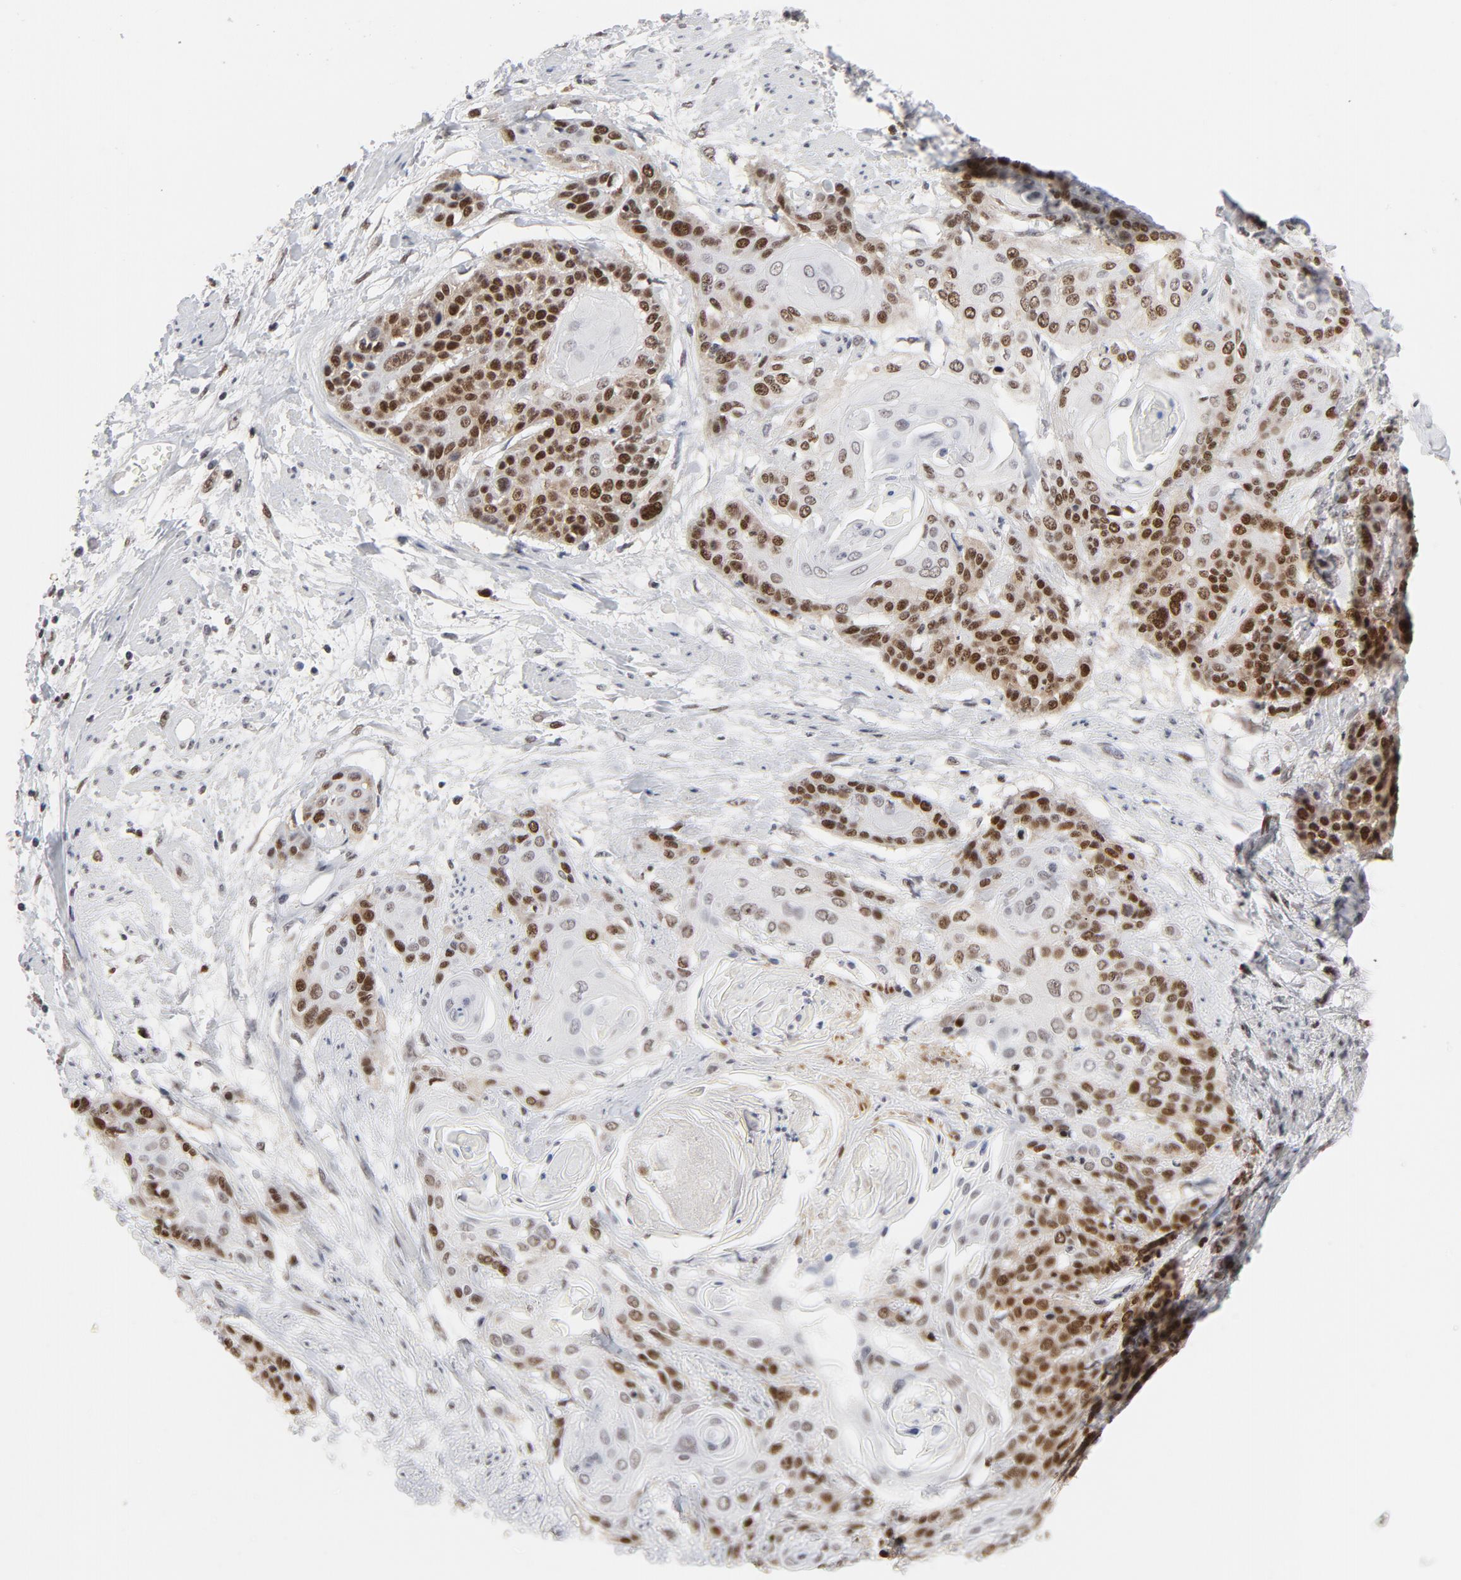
{"staining": {"intensity": "moderate", "quantity": "25%-75%", "location": "nuclear"}, "tissue": "cervical cancer", "cell_type": "Tumor cells", "image_type": "cancer", "snomed": [{"axis": "morphology", "description": "Squamous cell carcinoma, NOS"}, {"axis": "topography", "description": "Cervix"}], "caption": "Immunohistochemical staining of cervical cancer (squamous cell carcinoma) displays moderate nuclear protein positivity in about 25%-75% of tumor cells.", "gene": "RFC4", "patient": {"sex": "female", "age": 57}}